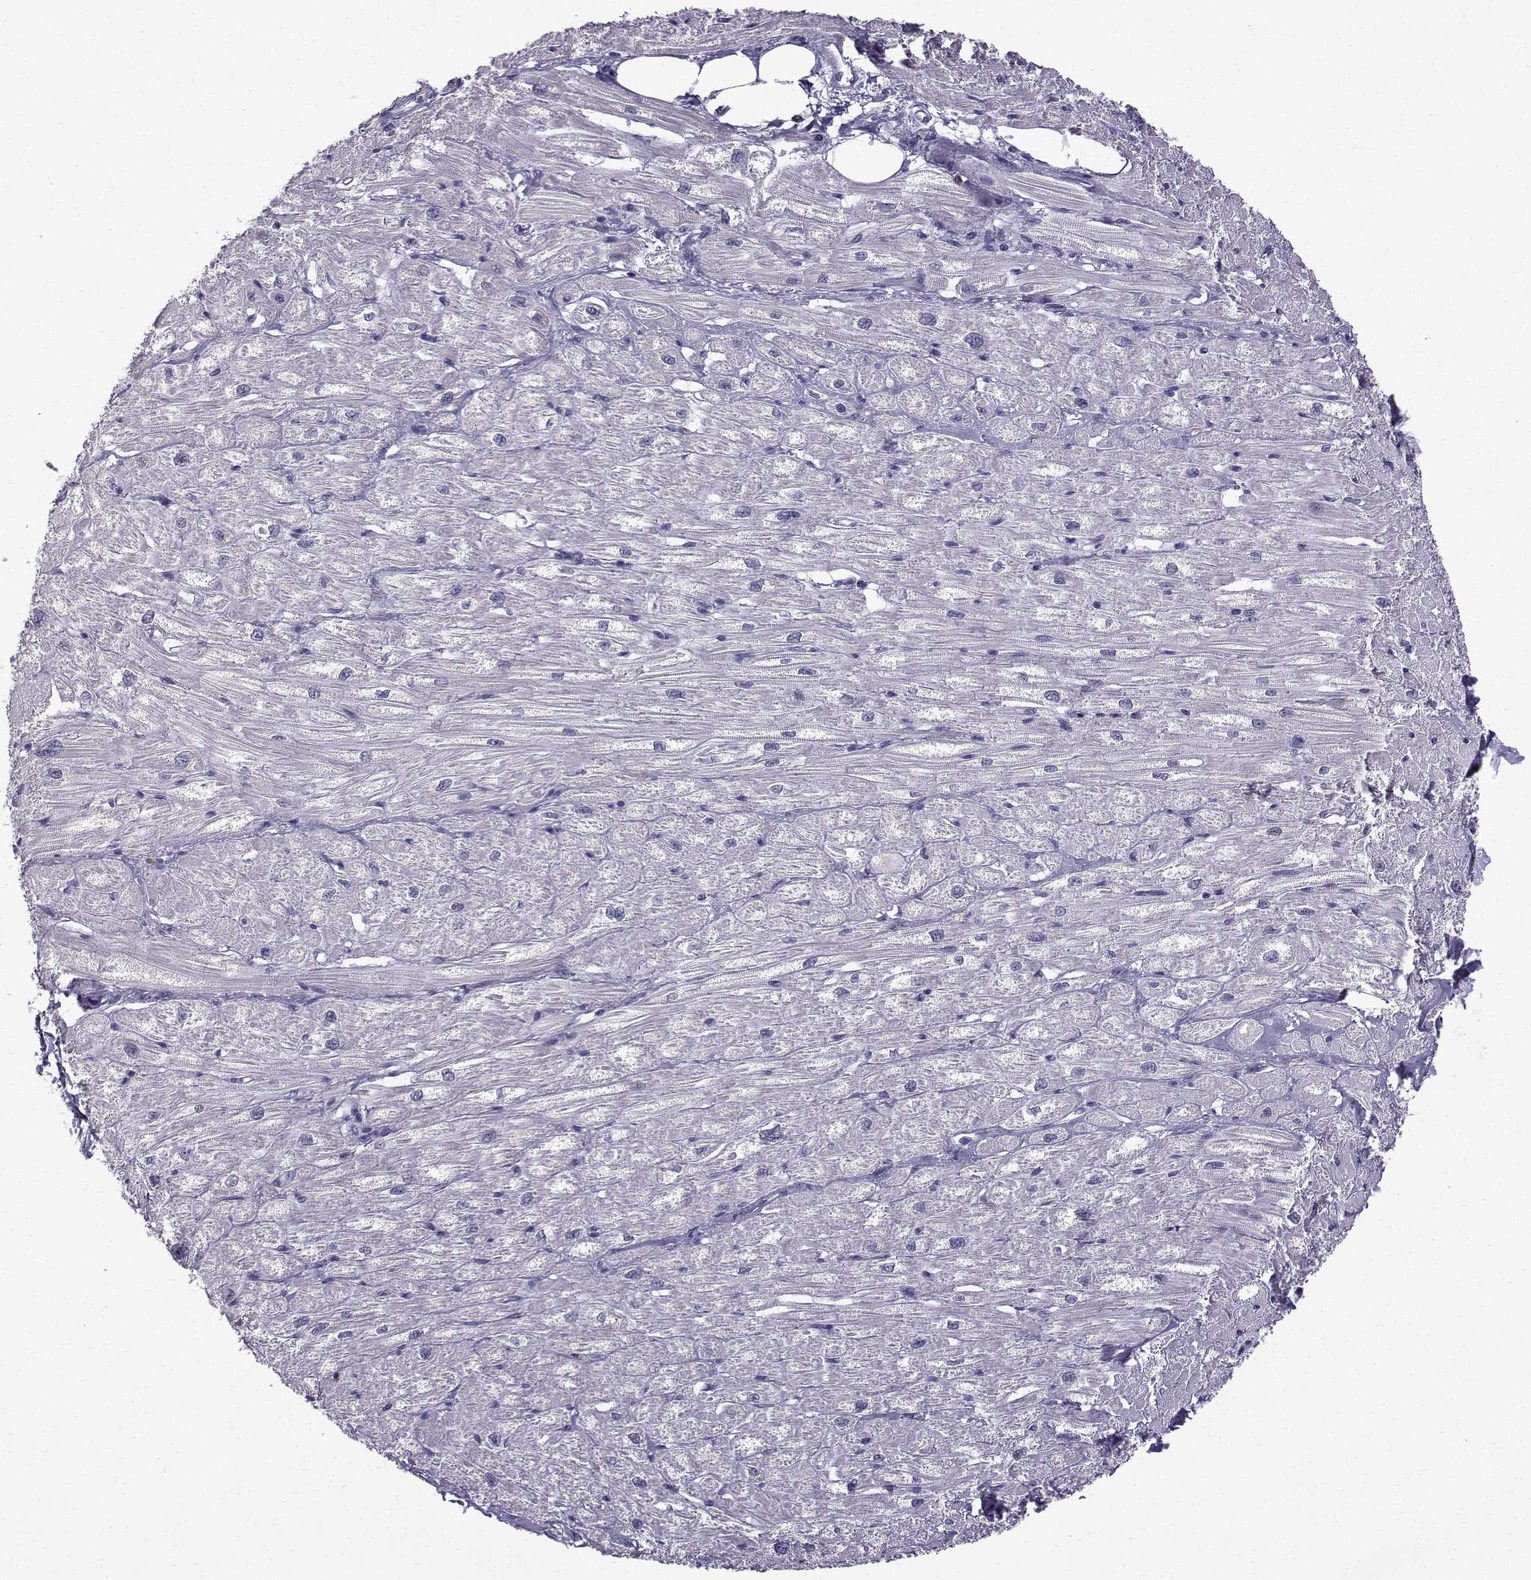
{"staining": {"intensity": "negative", "quantity": "none", "location": "none"}, "tissue": "heart muscle", "cell_type": "Cardiomyocytes", "image_type": "normal", "snomed": [{"axis": "morphology", "description": "Normal tissue, NOS"}, {"axis": "topography", "description": "Heart"}], "caption": "IHC micrograph of unremarkable heart muscle: heart muscle stained with DAB (3,3'-diaminobenzidine) exhibits no significant protein expression in cardiomyocytes.", "gene": "HTR7", "patient": {"sex": "male", "age": 57}}